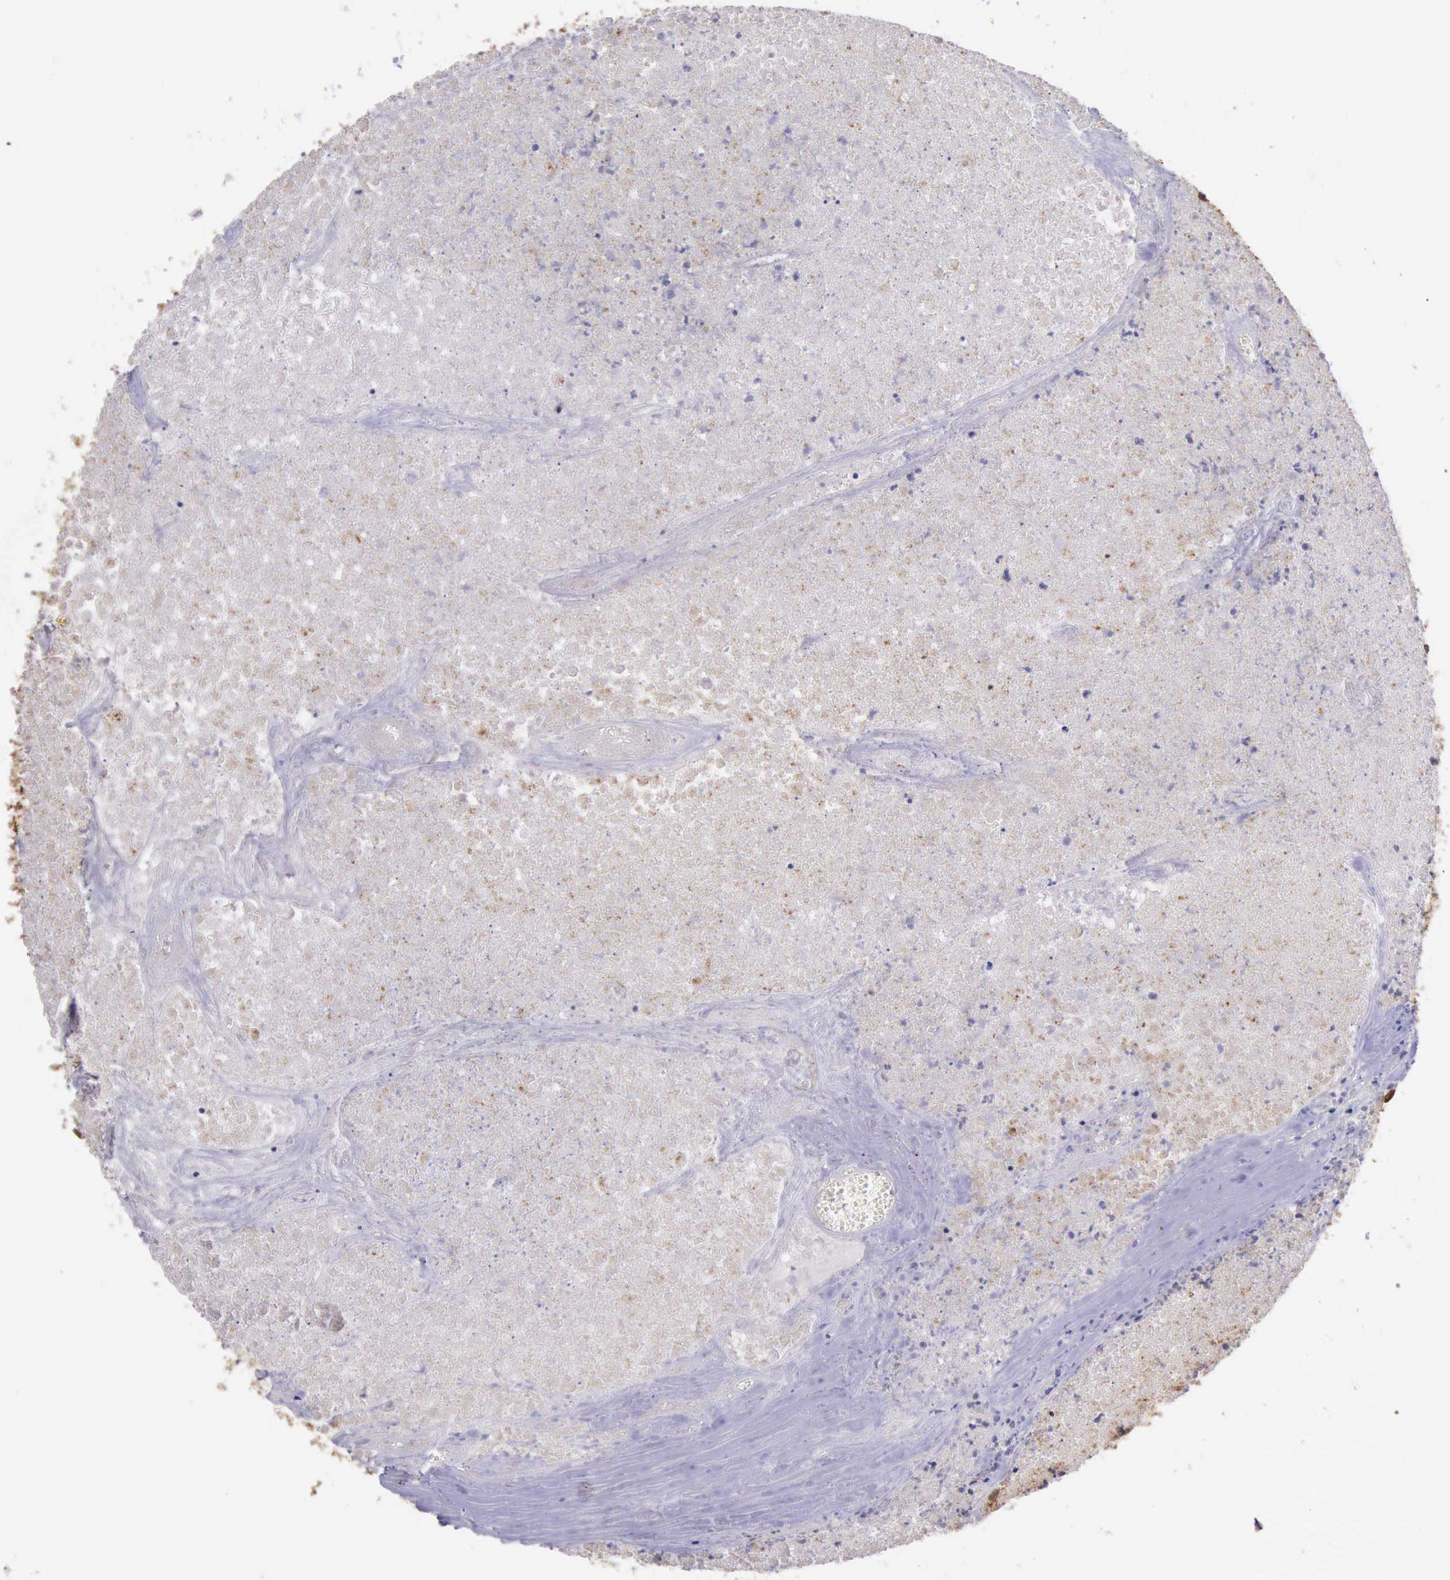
{"staining": {"intensity": "strong", "quantity": ">75%", "location": "cytoplasmic/membranous"}, "tissue": "colorectal cancer", "cell_type": "Tumor cells", "image_type": "cancer", "snomed": [{"axis": "morphology", "description": "Adenocarcinoma, NOS"}, {"axis": "topography", "description": "Colon"}], "caption": "IHC of adenocarcinoma (colorectal) demonstrates high levels of strong cytoplasmic/membranous expression in approximately >75% of tumor cells. Using DAB (brown) and hematoxylin (blue) stains, captured at high magnification using brightfield microscopy.", "gene": "CTNNB1", "patient": {"sex": "female", "age": 53}}